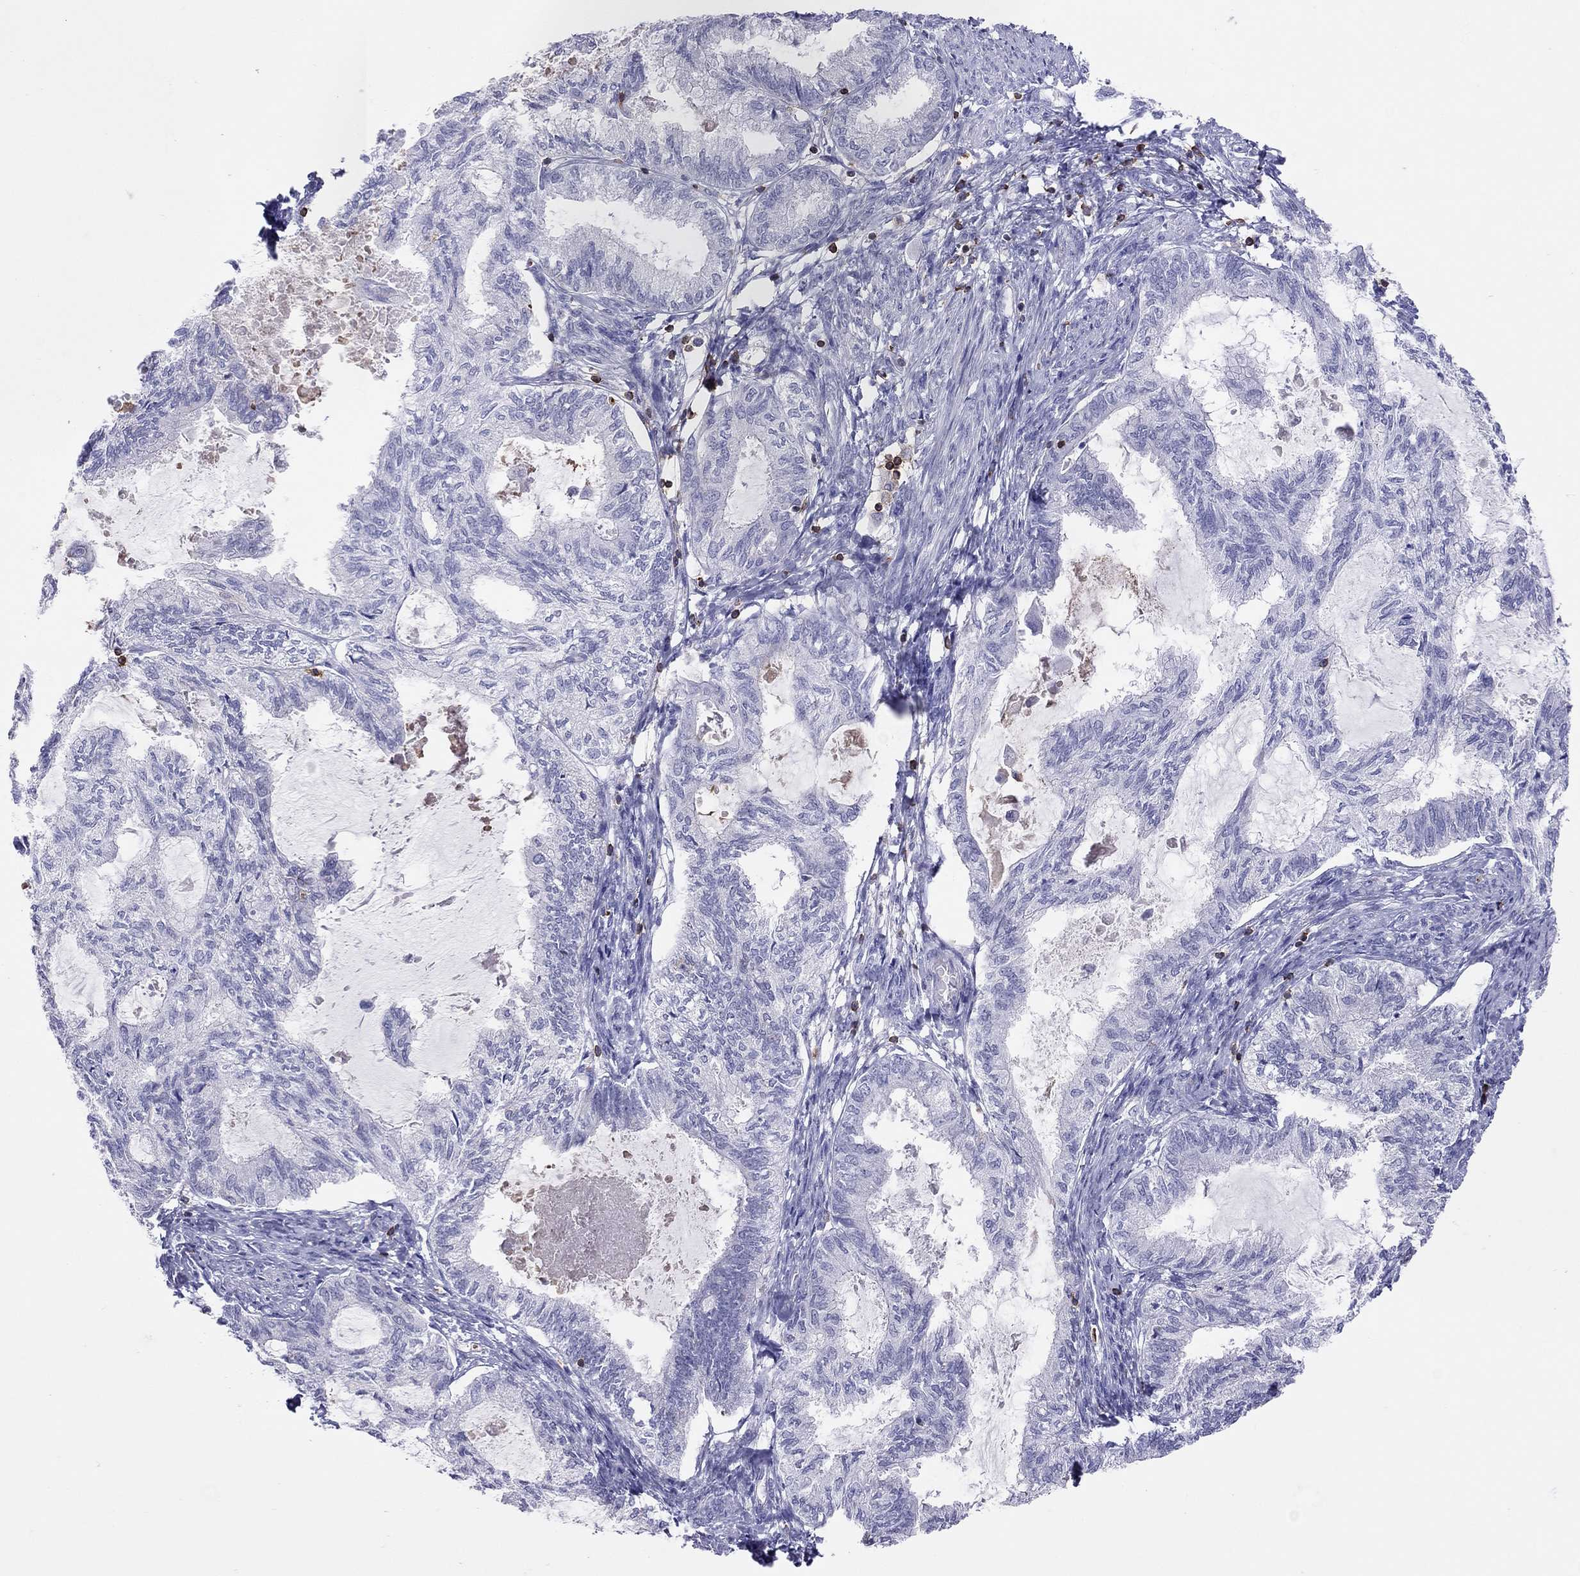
{"staining": {"intensity": "negative", "quantity": "none", "location": "none"}, "tissue": "endometrial cancer", "cell_type": "Tumor cells", "image_type": "cancer", "snomed": [{"axis": "morphology", "description": "Adenocarcinoma, NOS"}, {"axis": "topography", "description": "Endometrium"}], "caption": "A high-resolution image shows immunohistochemistry (IHC) staining of endometrial cancer, which displays no significant positivity in tumor cells.", "gene": "MND1", "patient": {"sex": "female", "age": 86}}